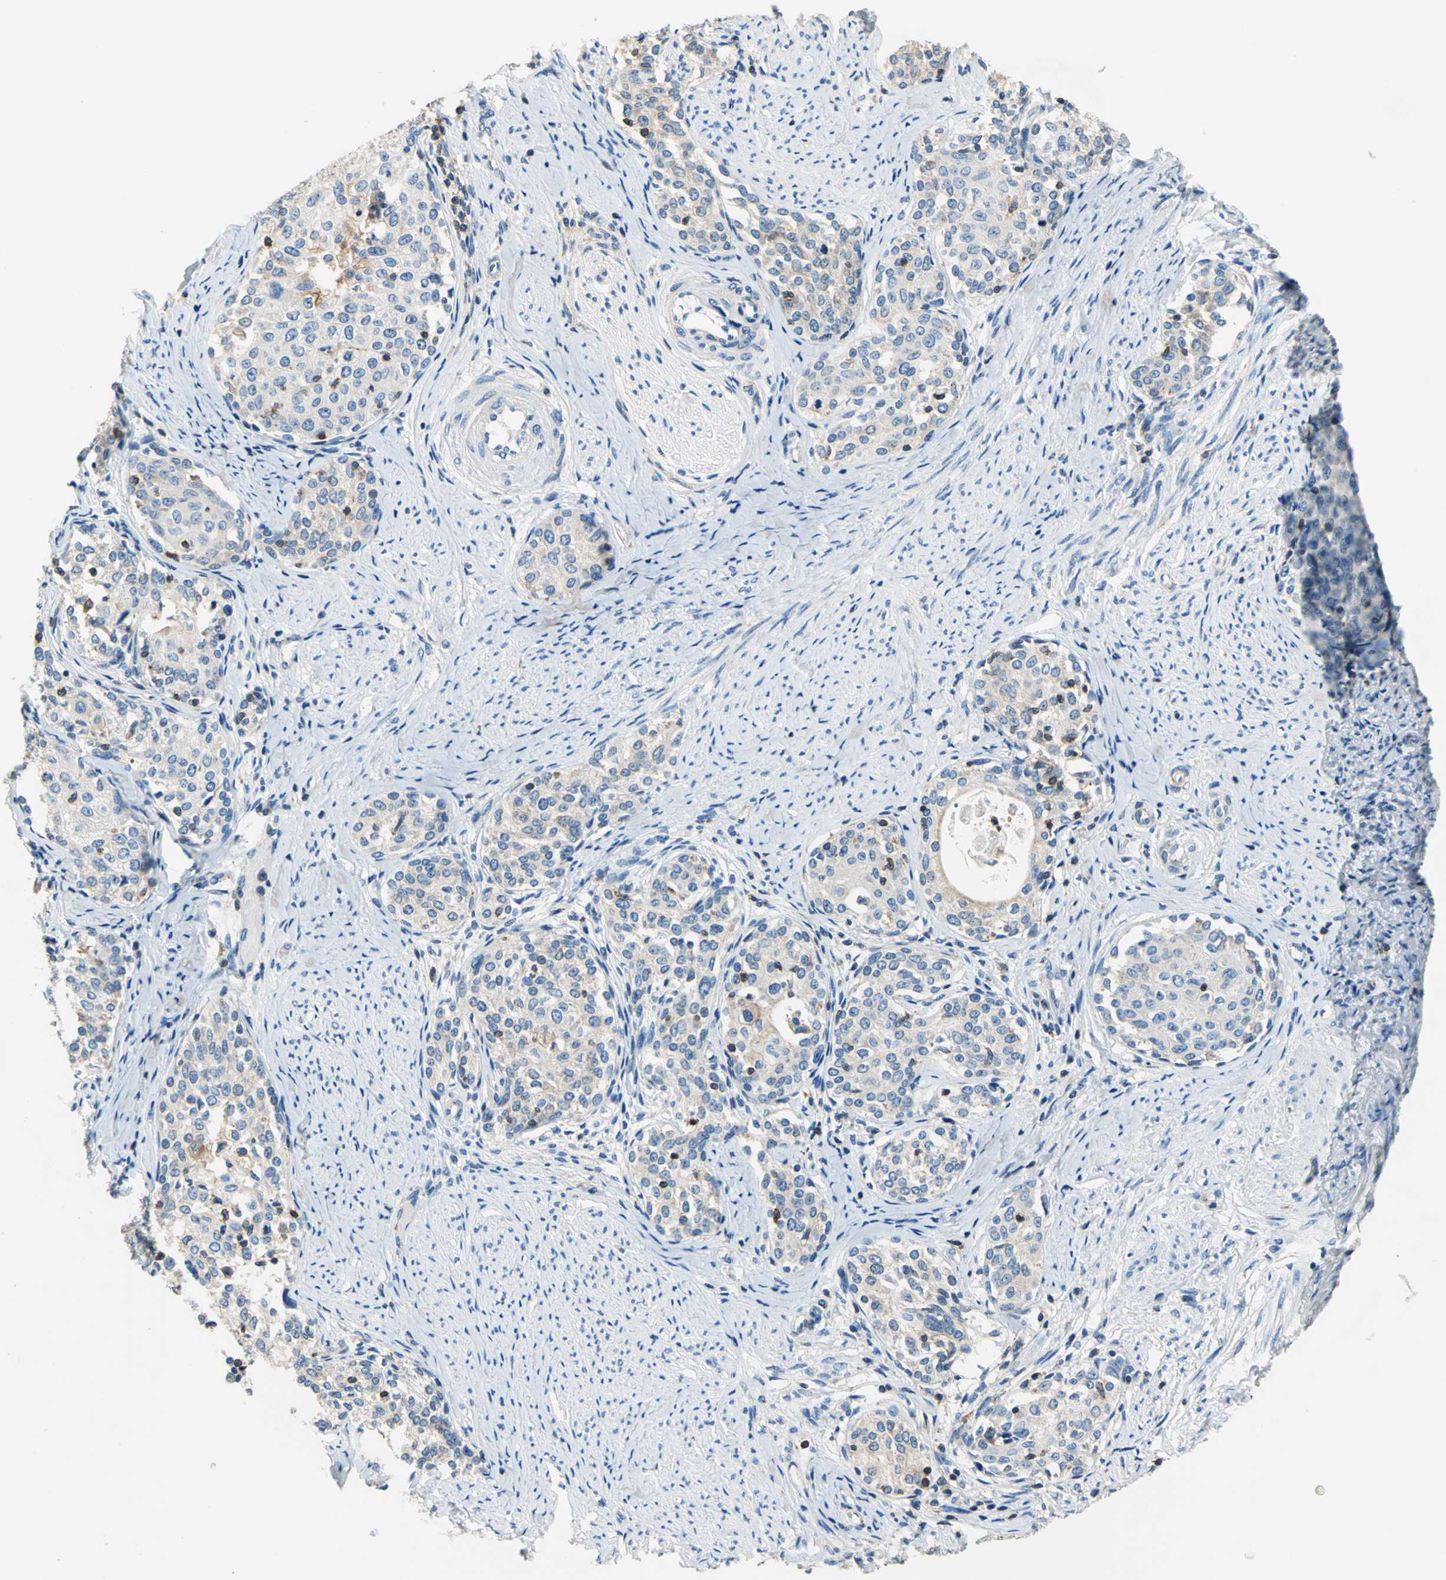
{"staining": {"intensity": "weak", "quantity": ">75%", "location": "cytoplasmic/membranous"}, "tissue": "cervical cancer", "cell_type": "Tumor cells", "image_type": "cancer", "snomed": [{"axis": "morphology", "description": "Squamous cell carcinoma, NOS"}, {"axis": "morphology", "description": "Adenocarcinoma, NOS"}, {"axis": "topography", "description": "Cervix"}], "caption": "An IHC micrograph of tumor tissue is shown. Protein staining in brown labels weak cytoplasmic/membranous positivity in cervical squamous cell carcinoma within tumor cells.", "gene": "SEPTIN6", "patient": {"sex": "female", "age": 52}}